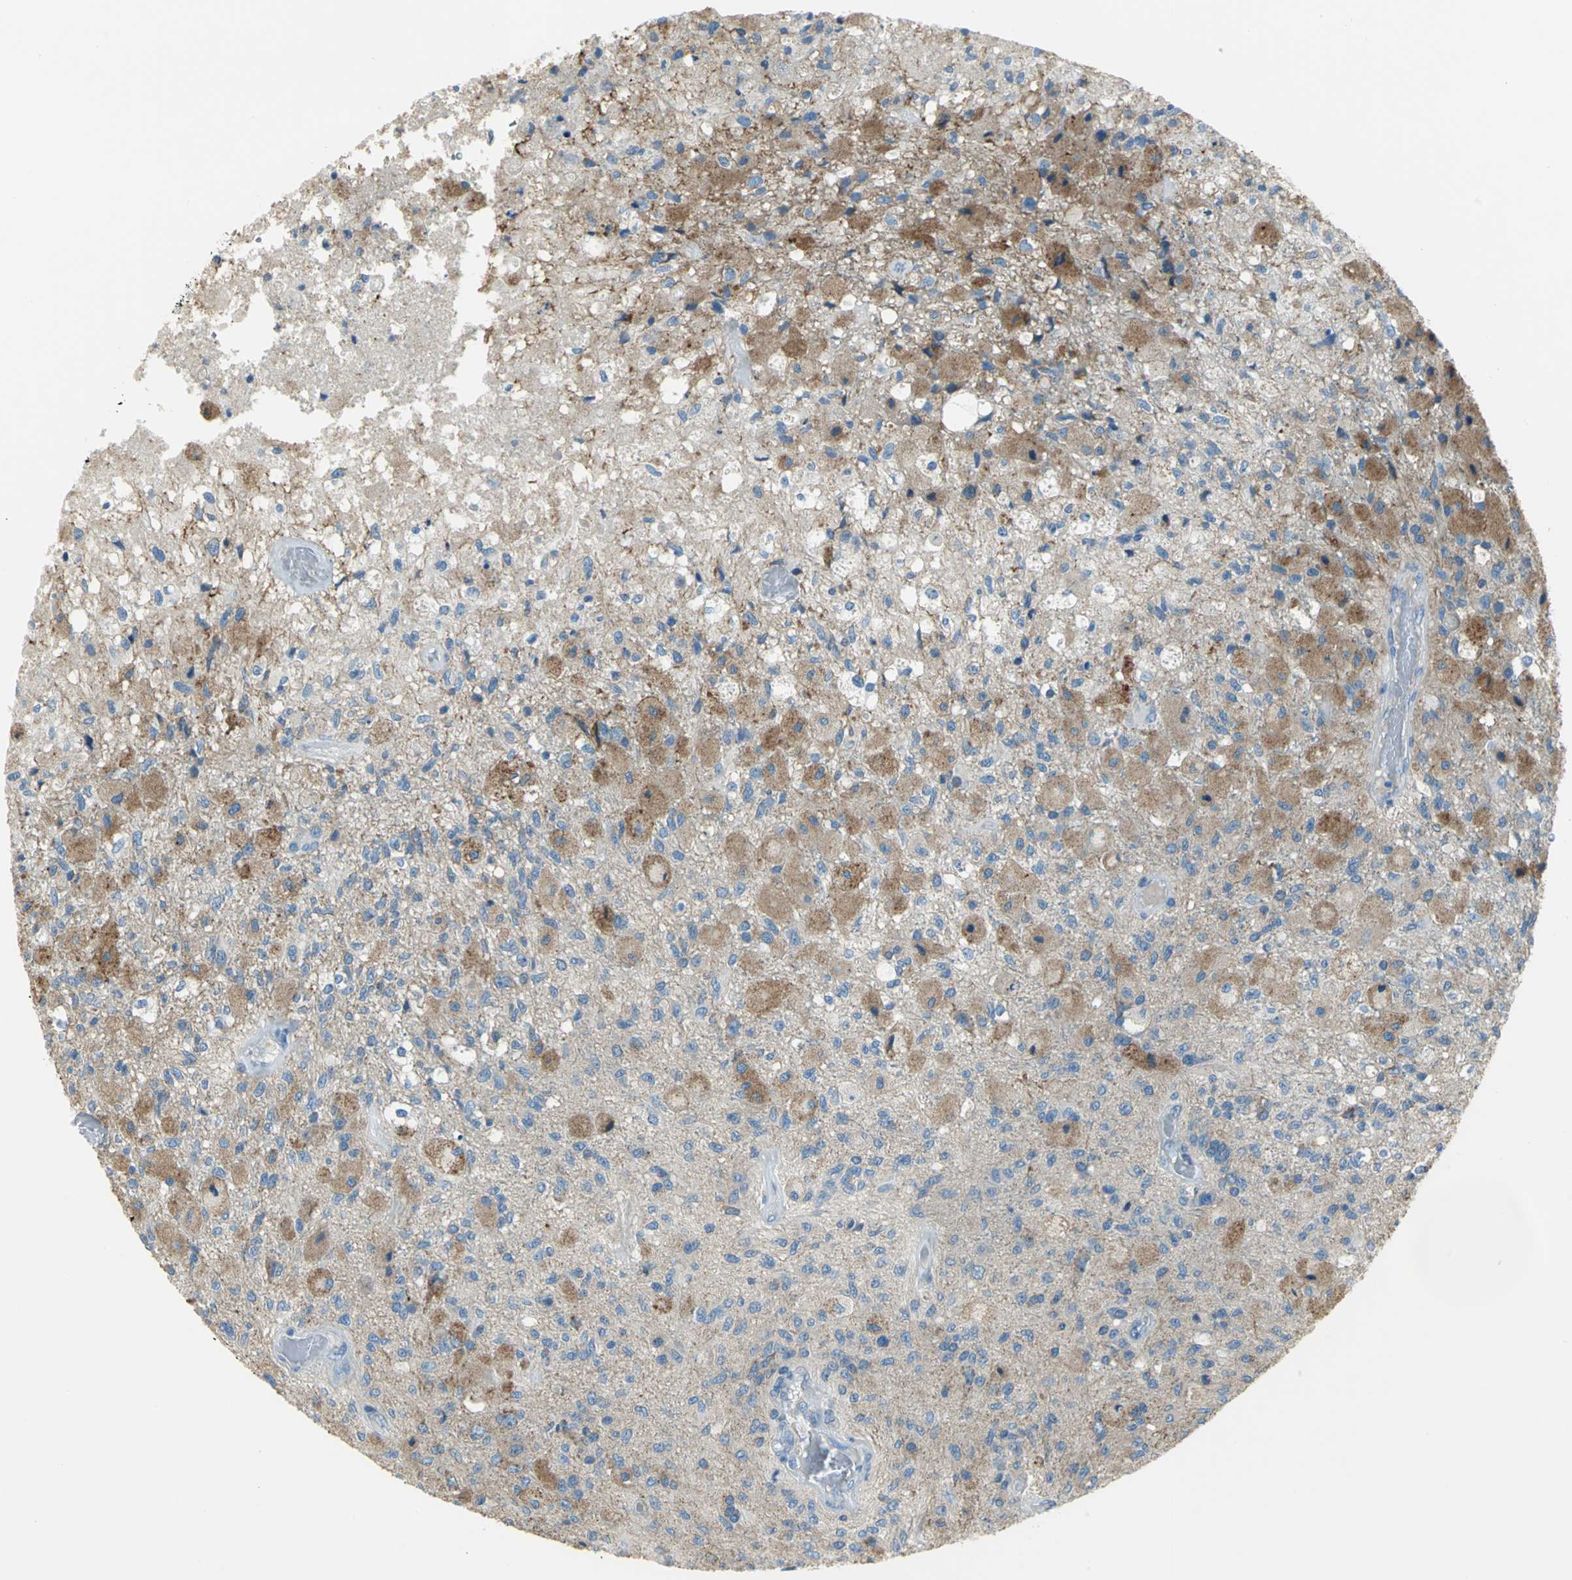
{"staining": {"intensity": "moderate", "quantity": "25%-75%", "location": "cytoplasmic/membranous"}, "tissue": "glioma", "cell_type": "Tumor cells", "image_type": "cancer", "snomed": [{"axis": "morphology", "description": "Normal tissue, NOS"}, {"axis": "morphology", "description": "Glioma, malignant, High grade"}, {"axis": "topography", "description": "Cerebral cortex"}], "caption": "An image of glioma stained for a protein reveals moderate cytoplasmic/membranous brown staining in tumor cells.", "gene": "ALOX15", "patient": {"sex": "male", "age": 77}}